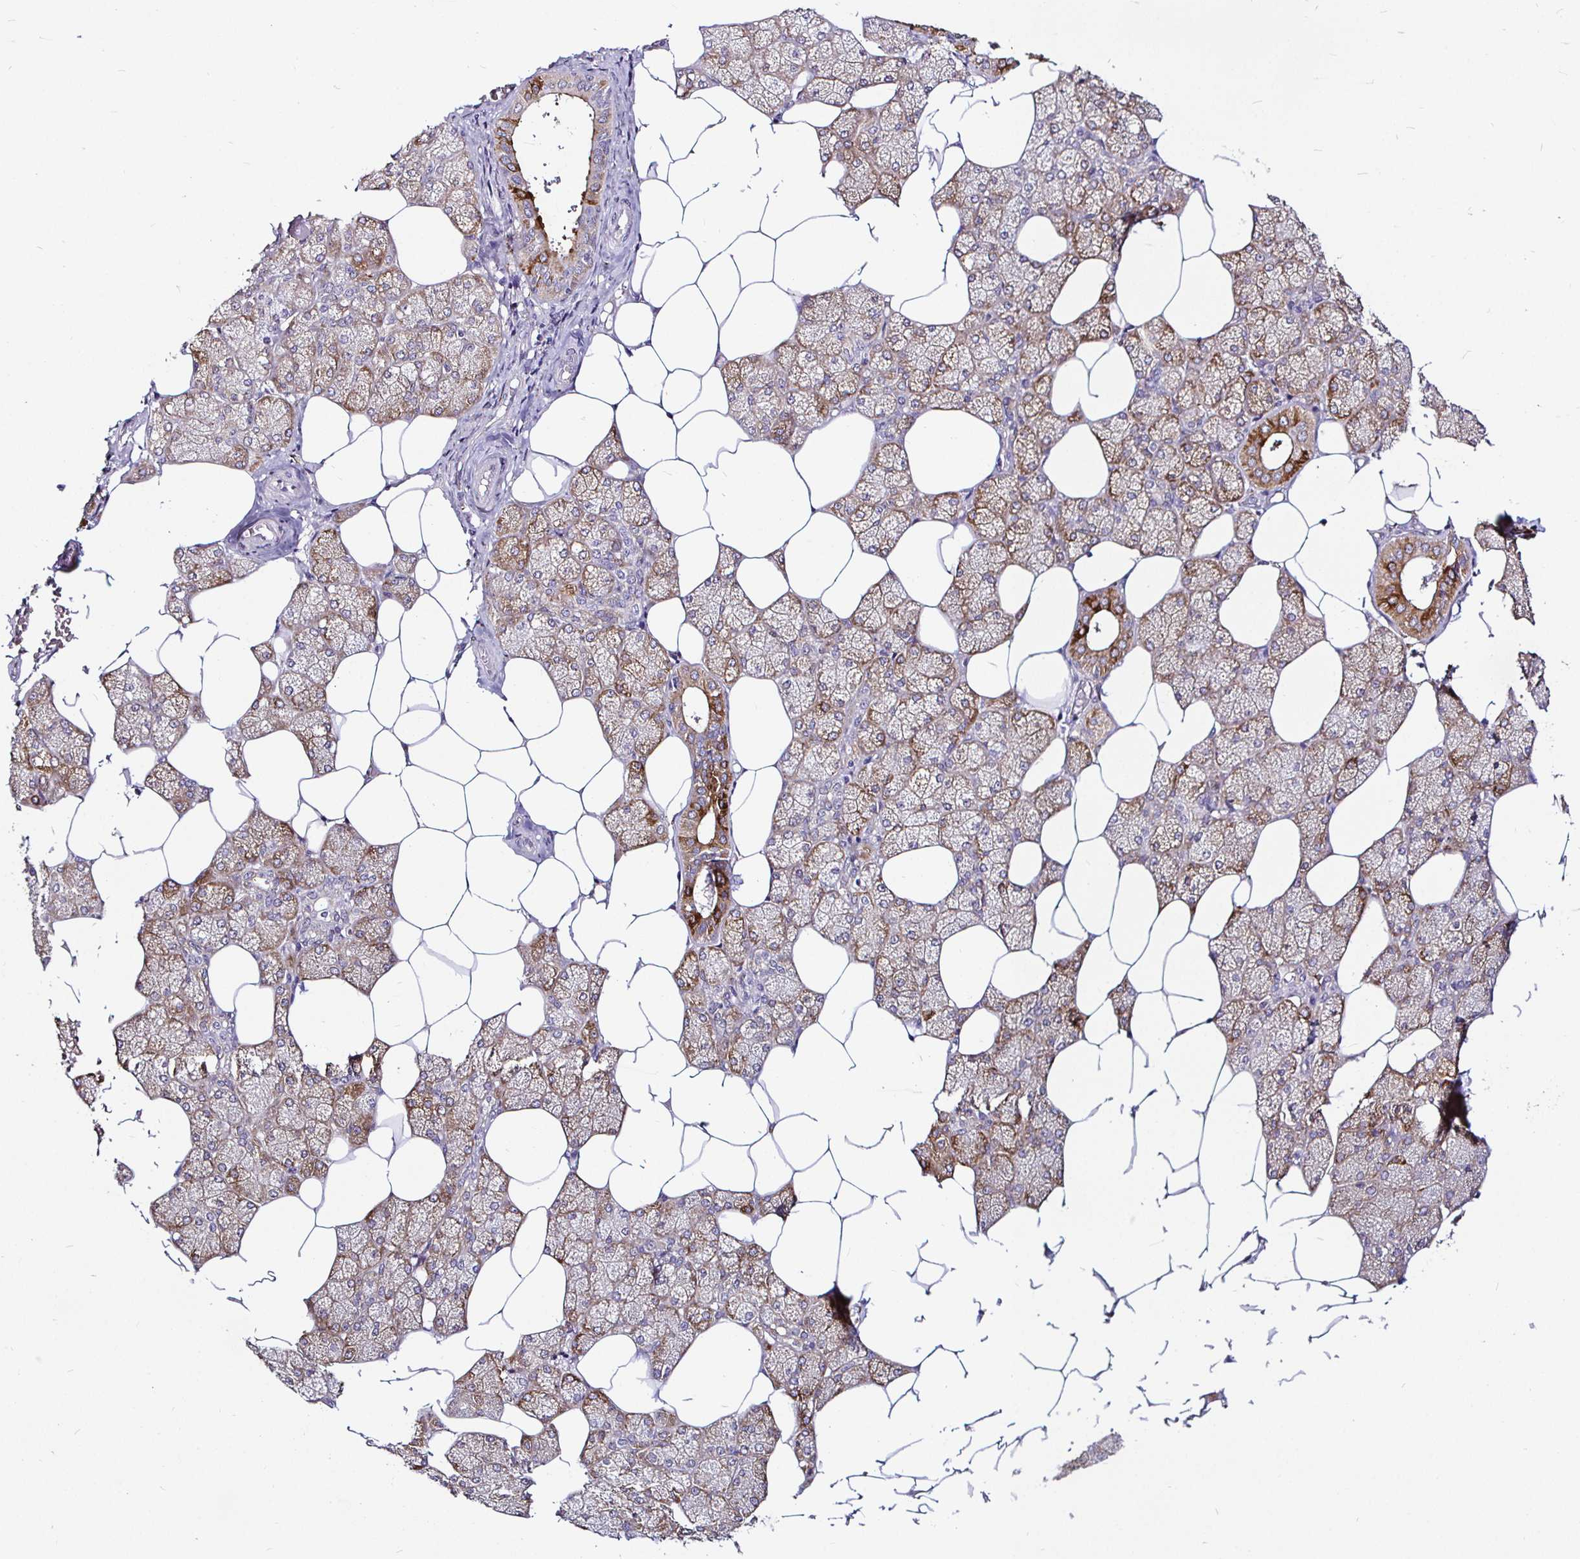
{"staining": {"intensity": "strong", "quantity": "25%-75%", "location": "cytoplasmic/membranous"}, "tissue": "salivary gland", "cell_type": "Glandular cells", "image_type": "normal", "snomed": [{"axis": "morphology", "description": "Normal tissue, NOS"}, {"axis": "topography", "description": "Salivary gland"}], "caption": "Immunohistochemical staining of unremarkable human salivary gland displays 25%-75% levels of strong cytoplasmic/membranous protein positivity in approximately 25%-75% of glandular cells. (DAB (3,3'-diaminobenzidine) IHC with brightfield microscopy, high magnification).", "gene": "P4HA2", "patient": {"sex": "female", "age": 43}}